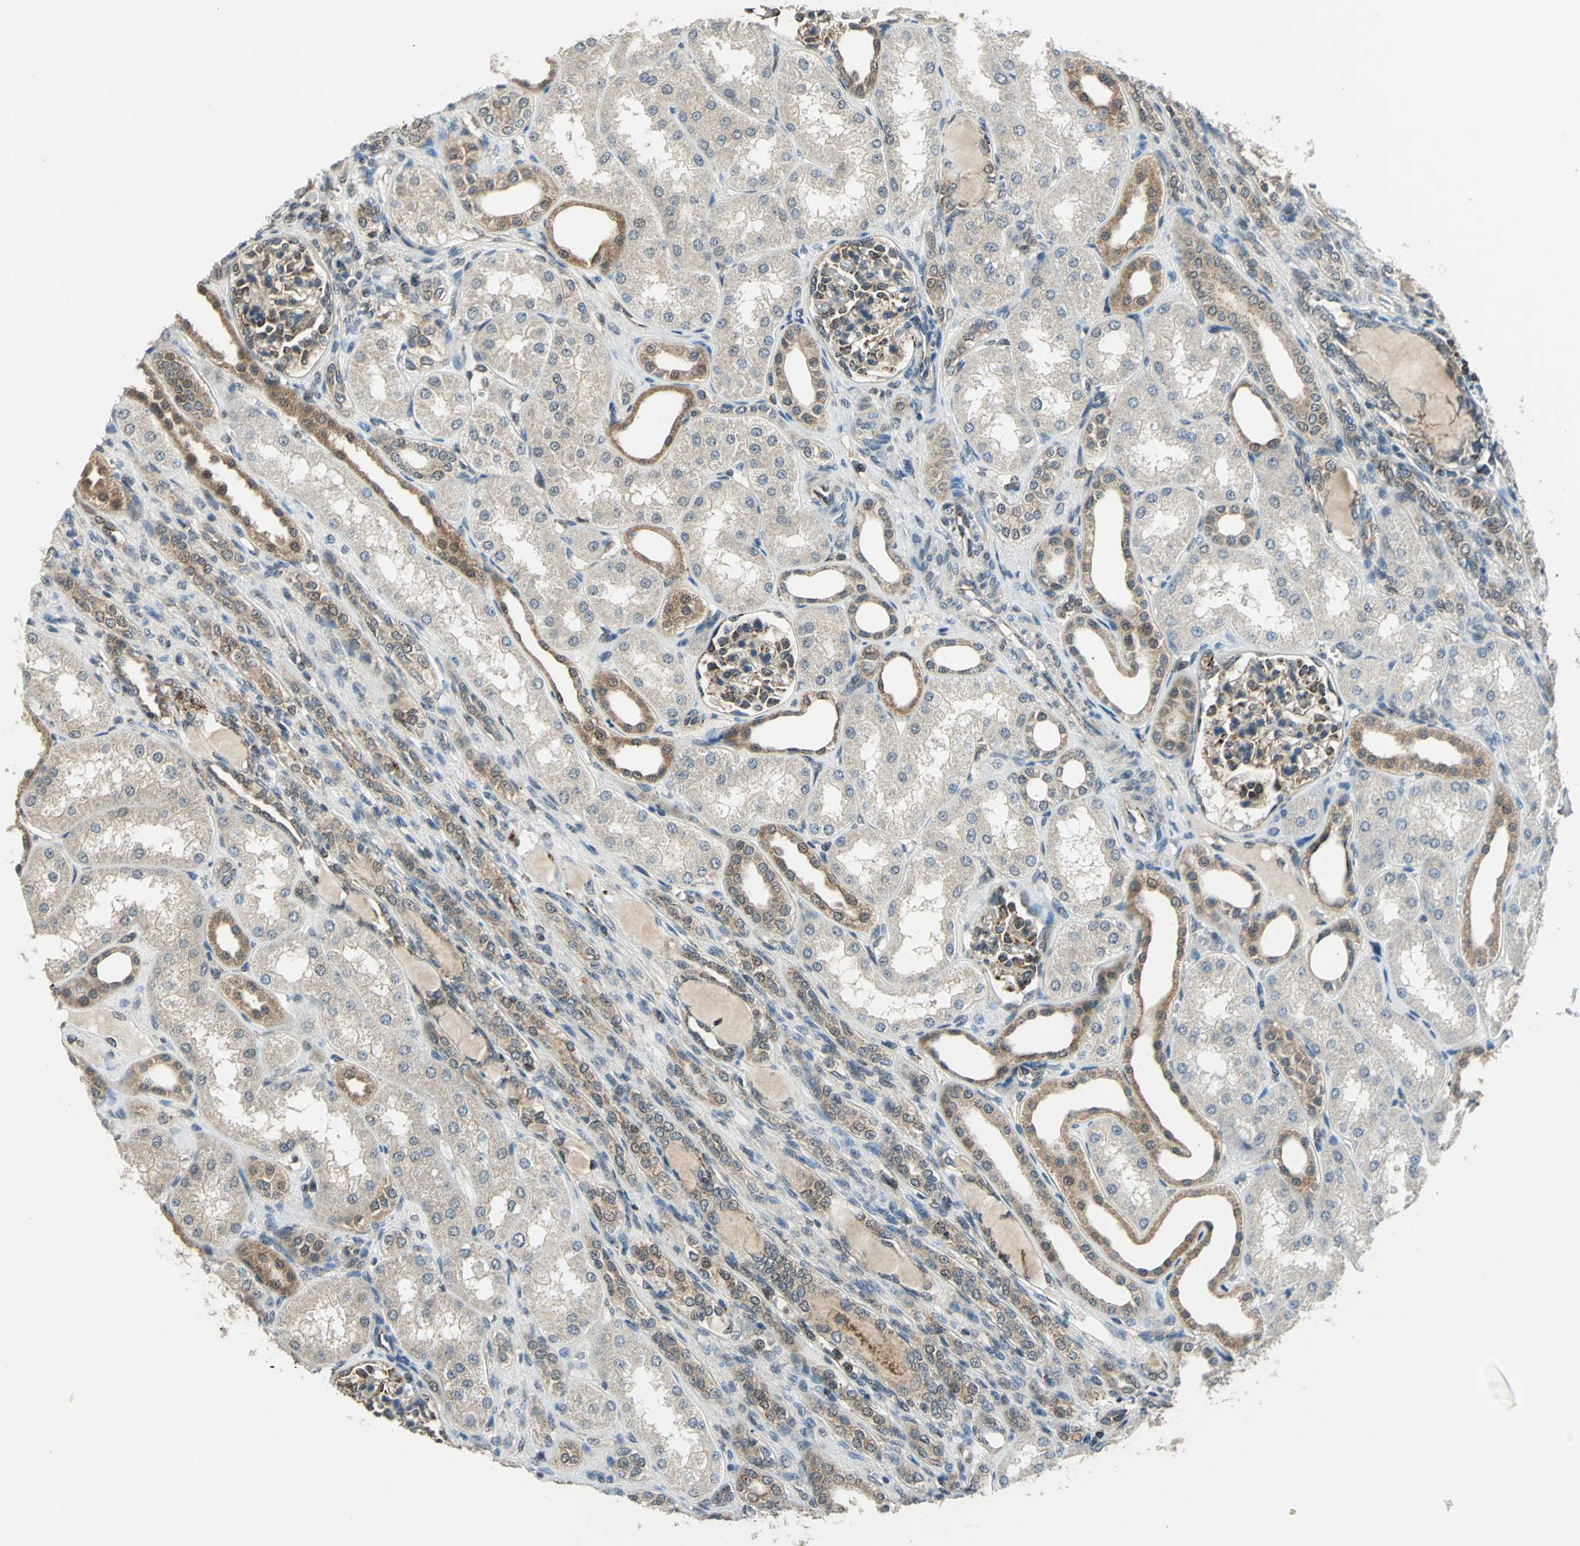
{"staining": {"intensity": "moderate", "quantity": ">75%", "location": "cytoplasmic/membranous"}, "tissue": "kidney", "cell_type": "Cells in glomeruli", "image_type": "normal", "snomed": [{"axis": "morphology", "description": "Normal tissue, NOS"}, {"axis": "topography", "description": "Kidney"}], "caption": "A high-resolution photomicrograph shows IHC staining of benign kidney, which demonstrates moderate cytoplasmic/membranous positivity in approximately >75% of cells in glomeruli.", "gene": "NUDT2", "patient": {"sex": "male", "age": 7}}